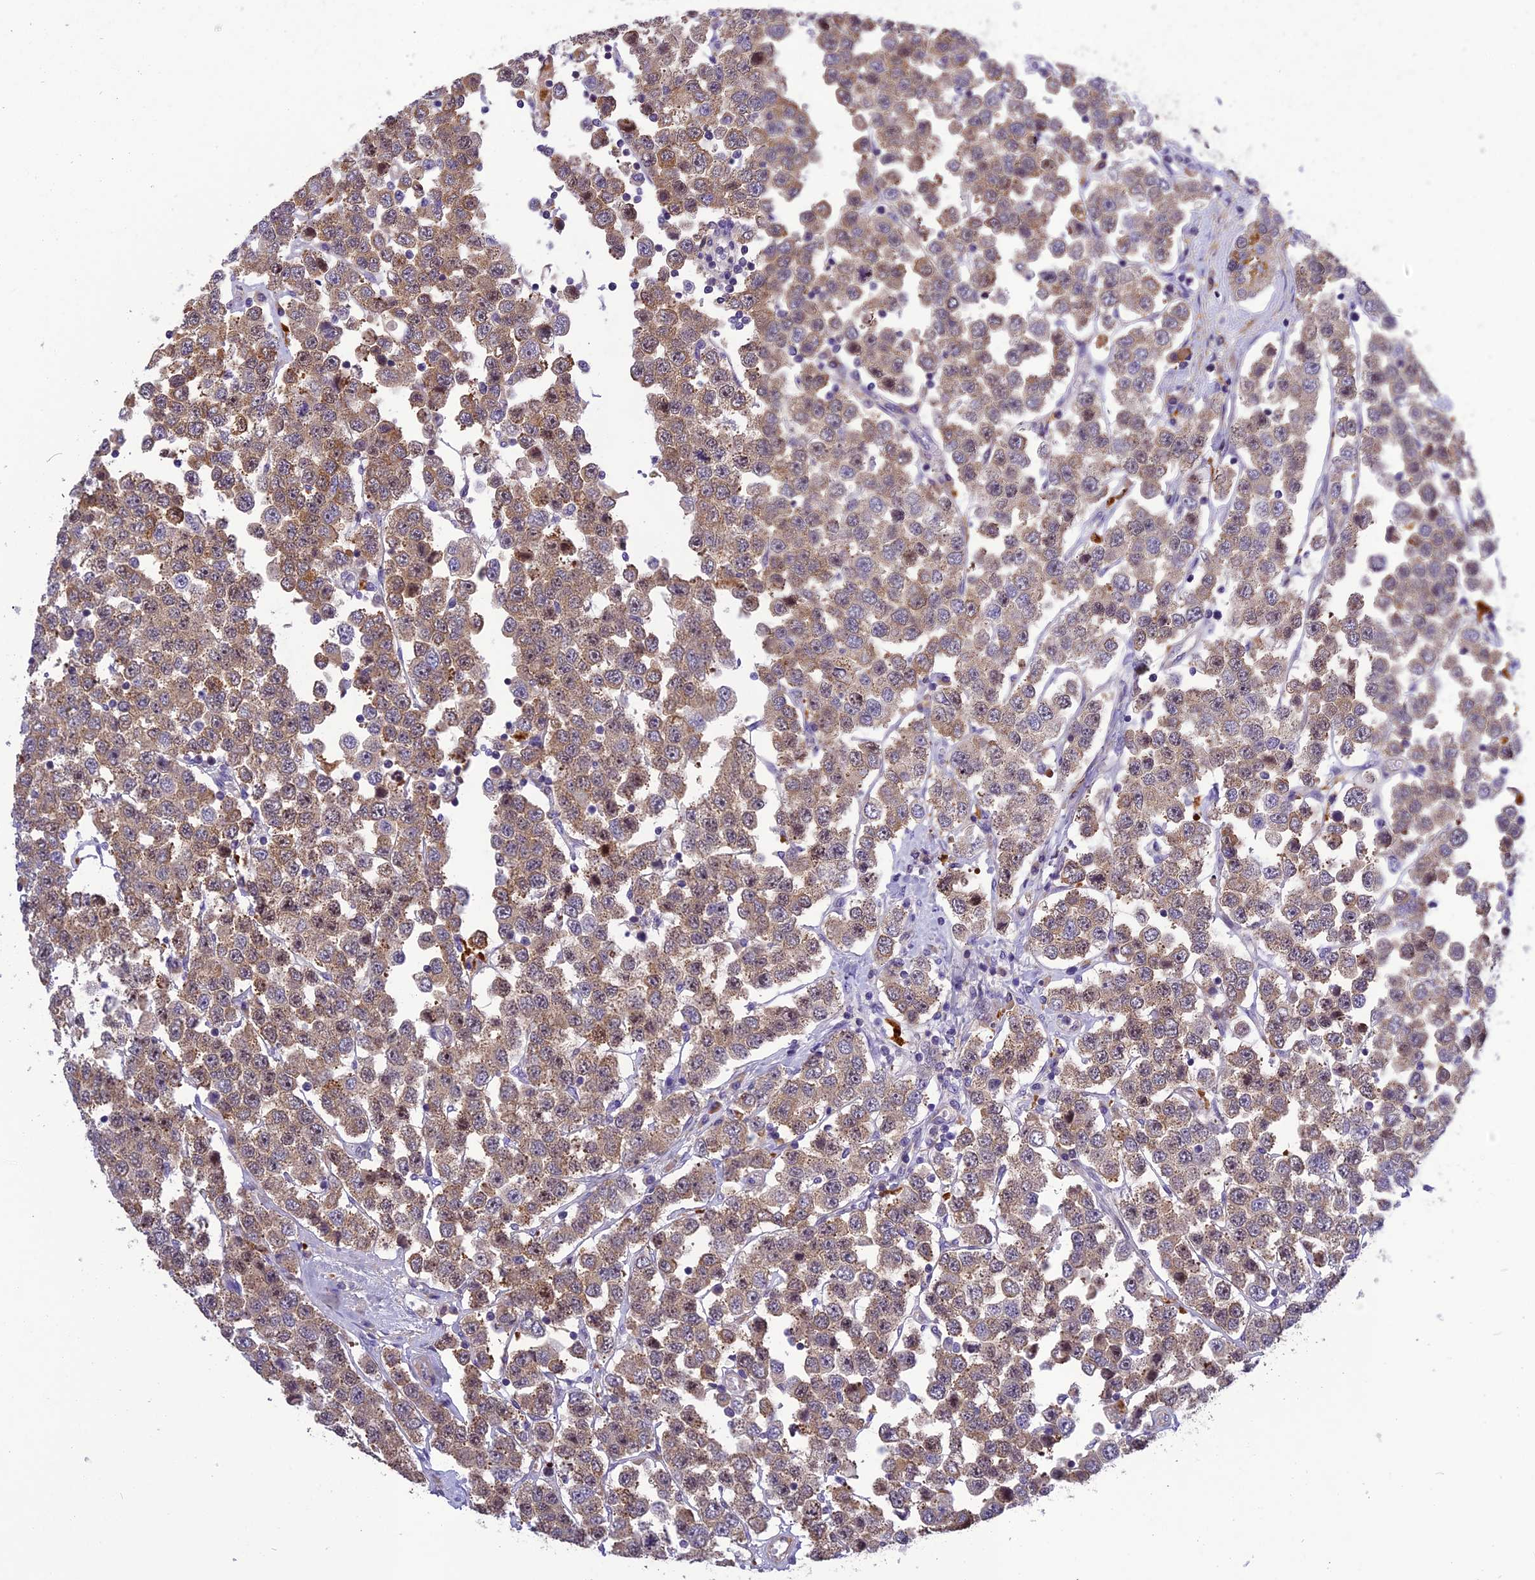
{"staining": {"intensity": "moderate", "quantity": ">75%", "location": "cytoplasmic/membranous"}, "tissue": "testis cancer", "cell_type": "Tumor cells", "image_type": "cancer", "snomed": [{"axis": "morphology", "description": "Seminoma, NOS"}, {"axis": "topography", "description": "Testis"}], "caption": "Testis cancer (seminoma) tissue demonstrates moderate cytoplasmic/membranous positivity in about >75% of tumor cells, visualized by immunohistochemistry.", "gene": "FNIP2", "patient": {"sex": "male", "age": 28}}